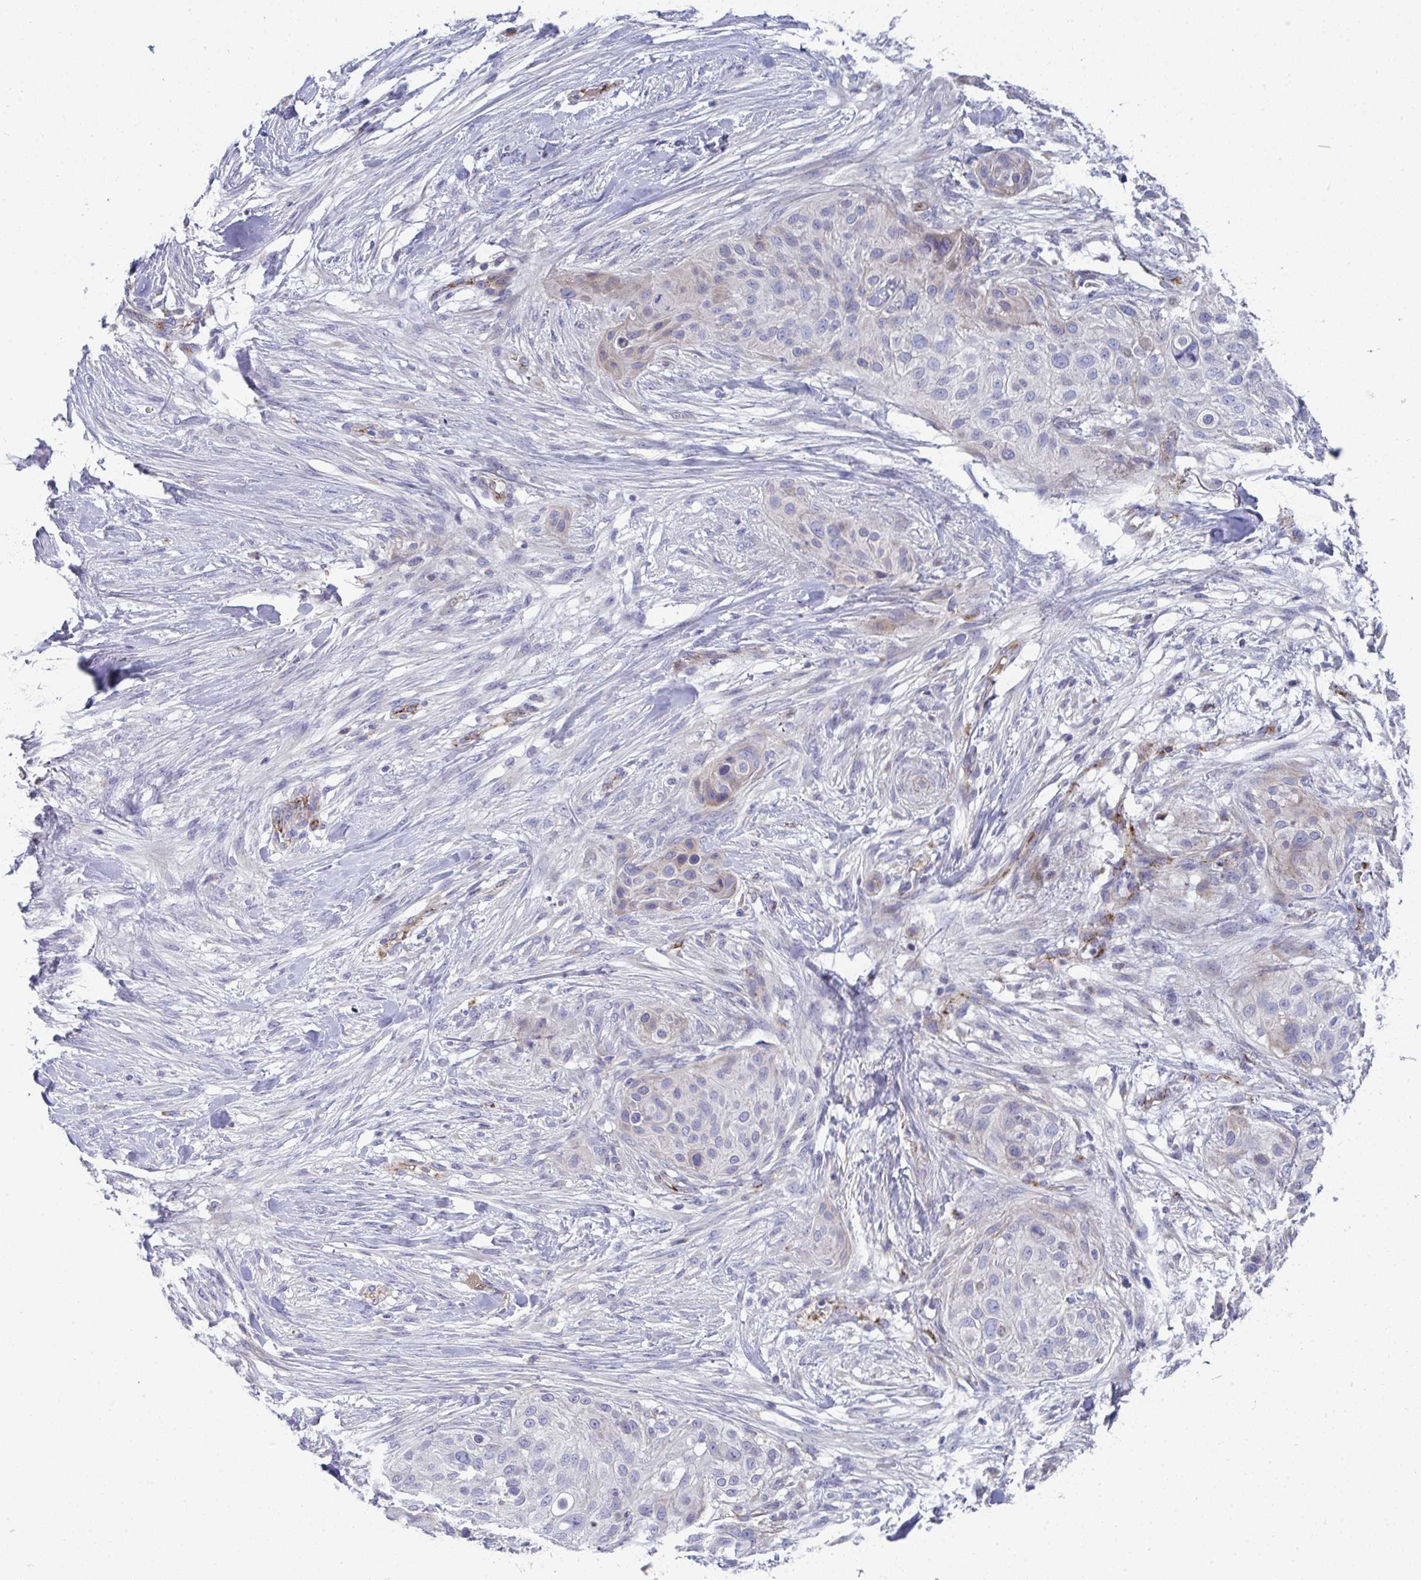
{"staining": {"intensity": "negative", "quantity": "none", "location": "none"}, "tissue": "skin cancer", "cell_type": "Tumor cells", "image_type": "cancer", "snomed": [{"axis": "morphology", "description": "Squamous cell carcinoma, NOS"}, {"axis": "topography", "description": "Skin"}], "caption": "This is a micrograph of immunohistochemistry (IHC) staining of squamous cell carcinoma (skin), which shows no staining in tumor cells.", "gene": "TOR1AIP2", "patient": {"sex": "female", "age": 87}}